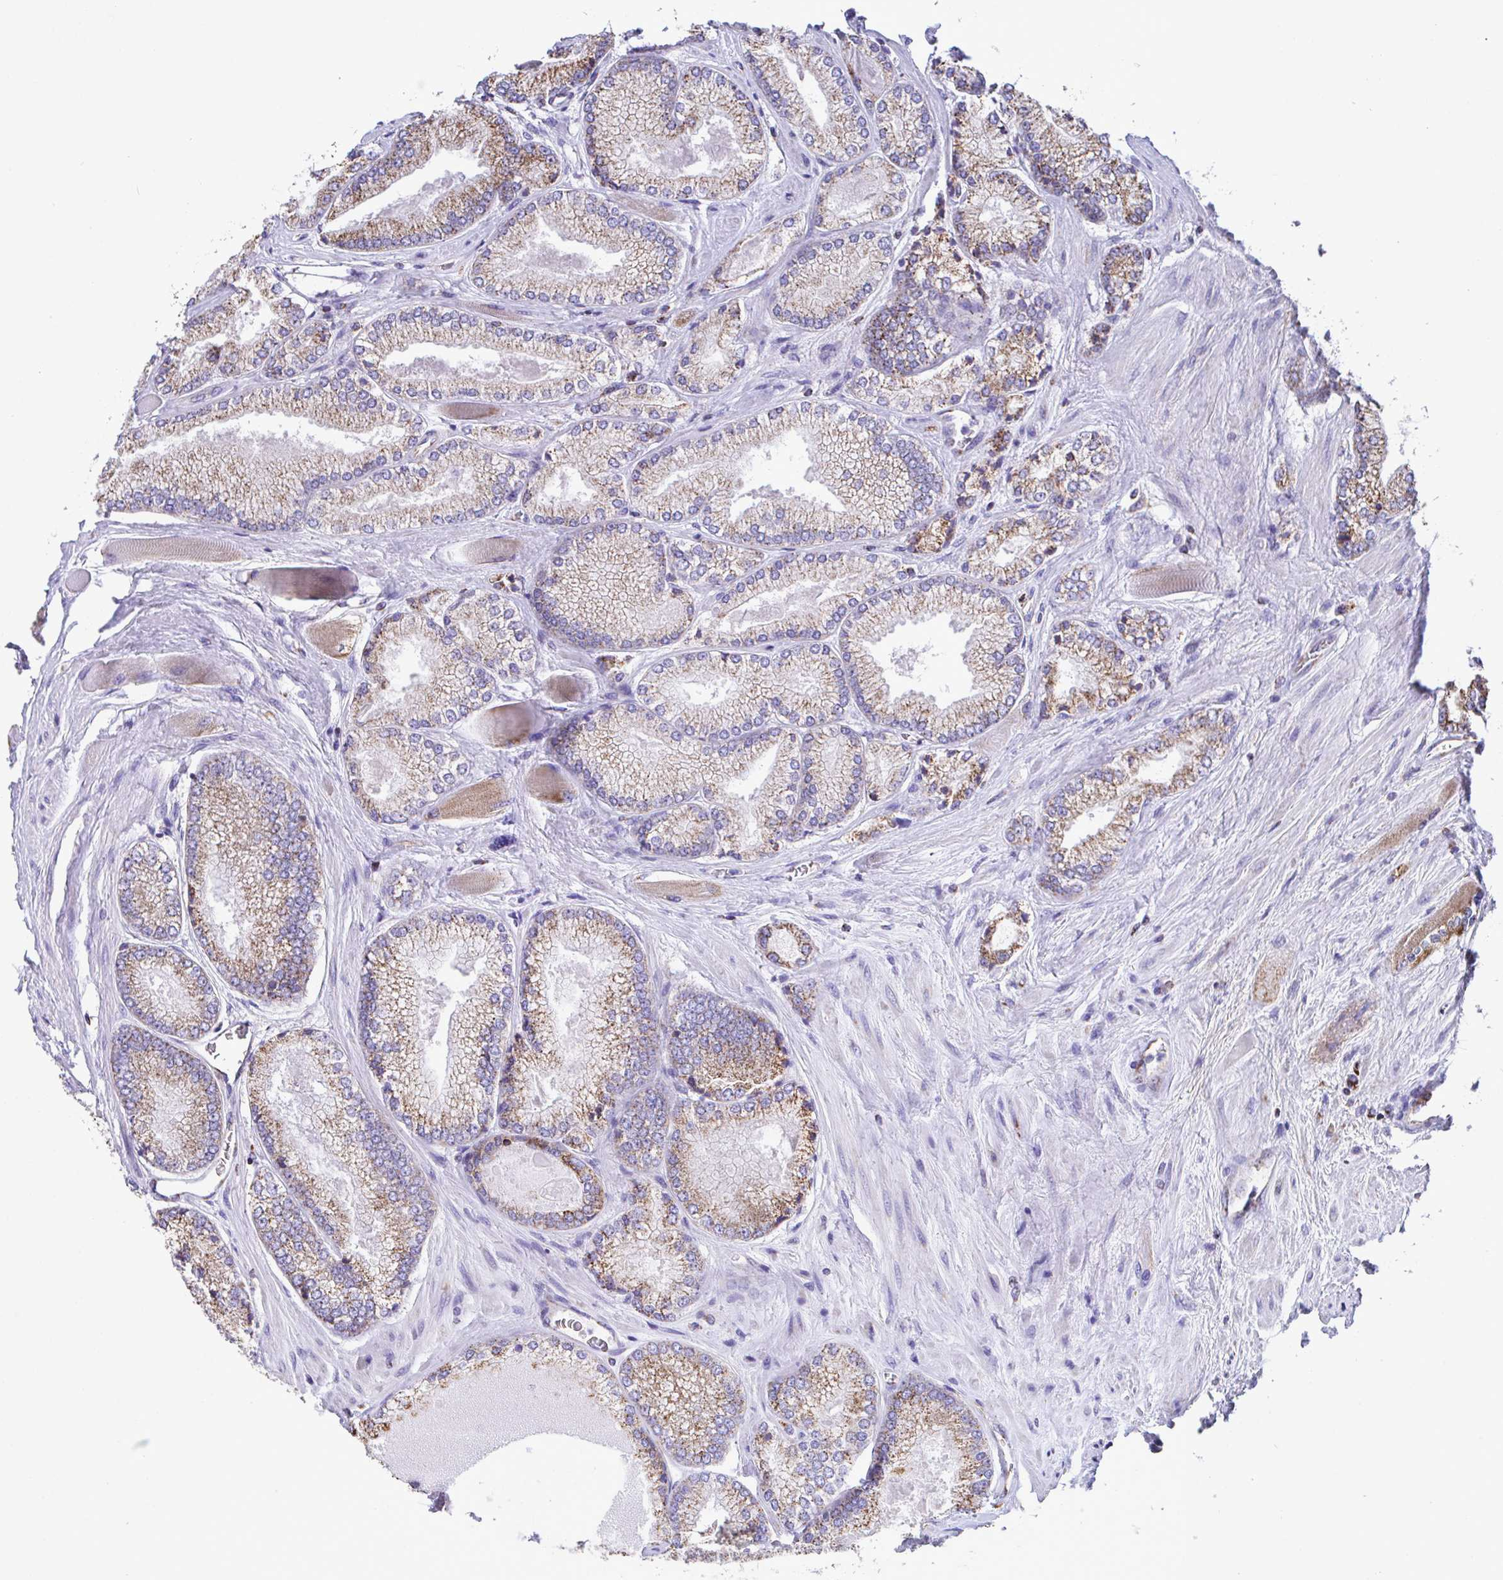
{"staining": {"intensity": "moderate", "quantity": ">75%", "location": "cytoplasmic/membranous"}, "tissue": "prostate cancer", "cell_type": "Tumor cells", "image_type": "cancer", "snomed": [{"axis": "morphology", "description": "Adenocarcinoma, Low grade"}, {"axis": "topography", "description": "Prostate"}], "caption": "DAB immunohistochemical staining of adenocarcinoma (low-grade) (prostate) shows moderate cytoplasmic/membranous protein positivity in about >75% of tumor cells.", "gene": "PCMTD2", "patient": {"sex": "male", "age": 67}}